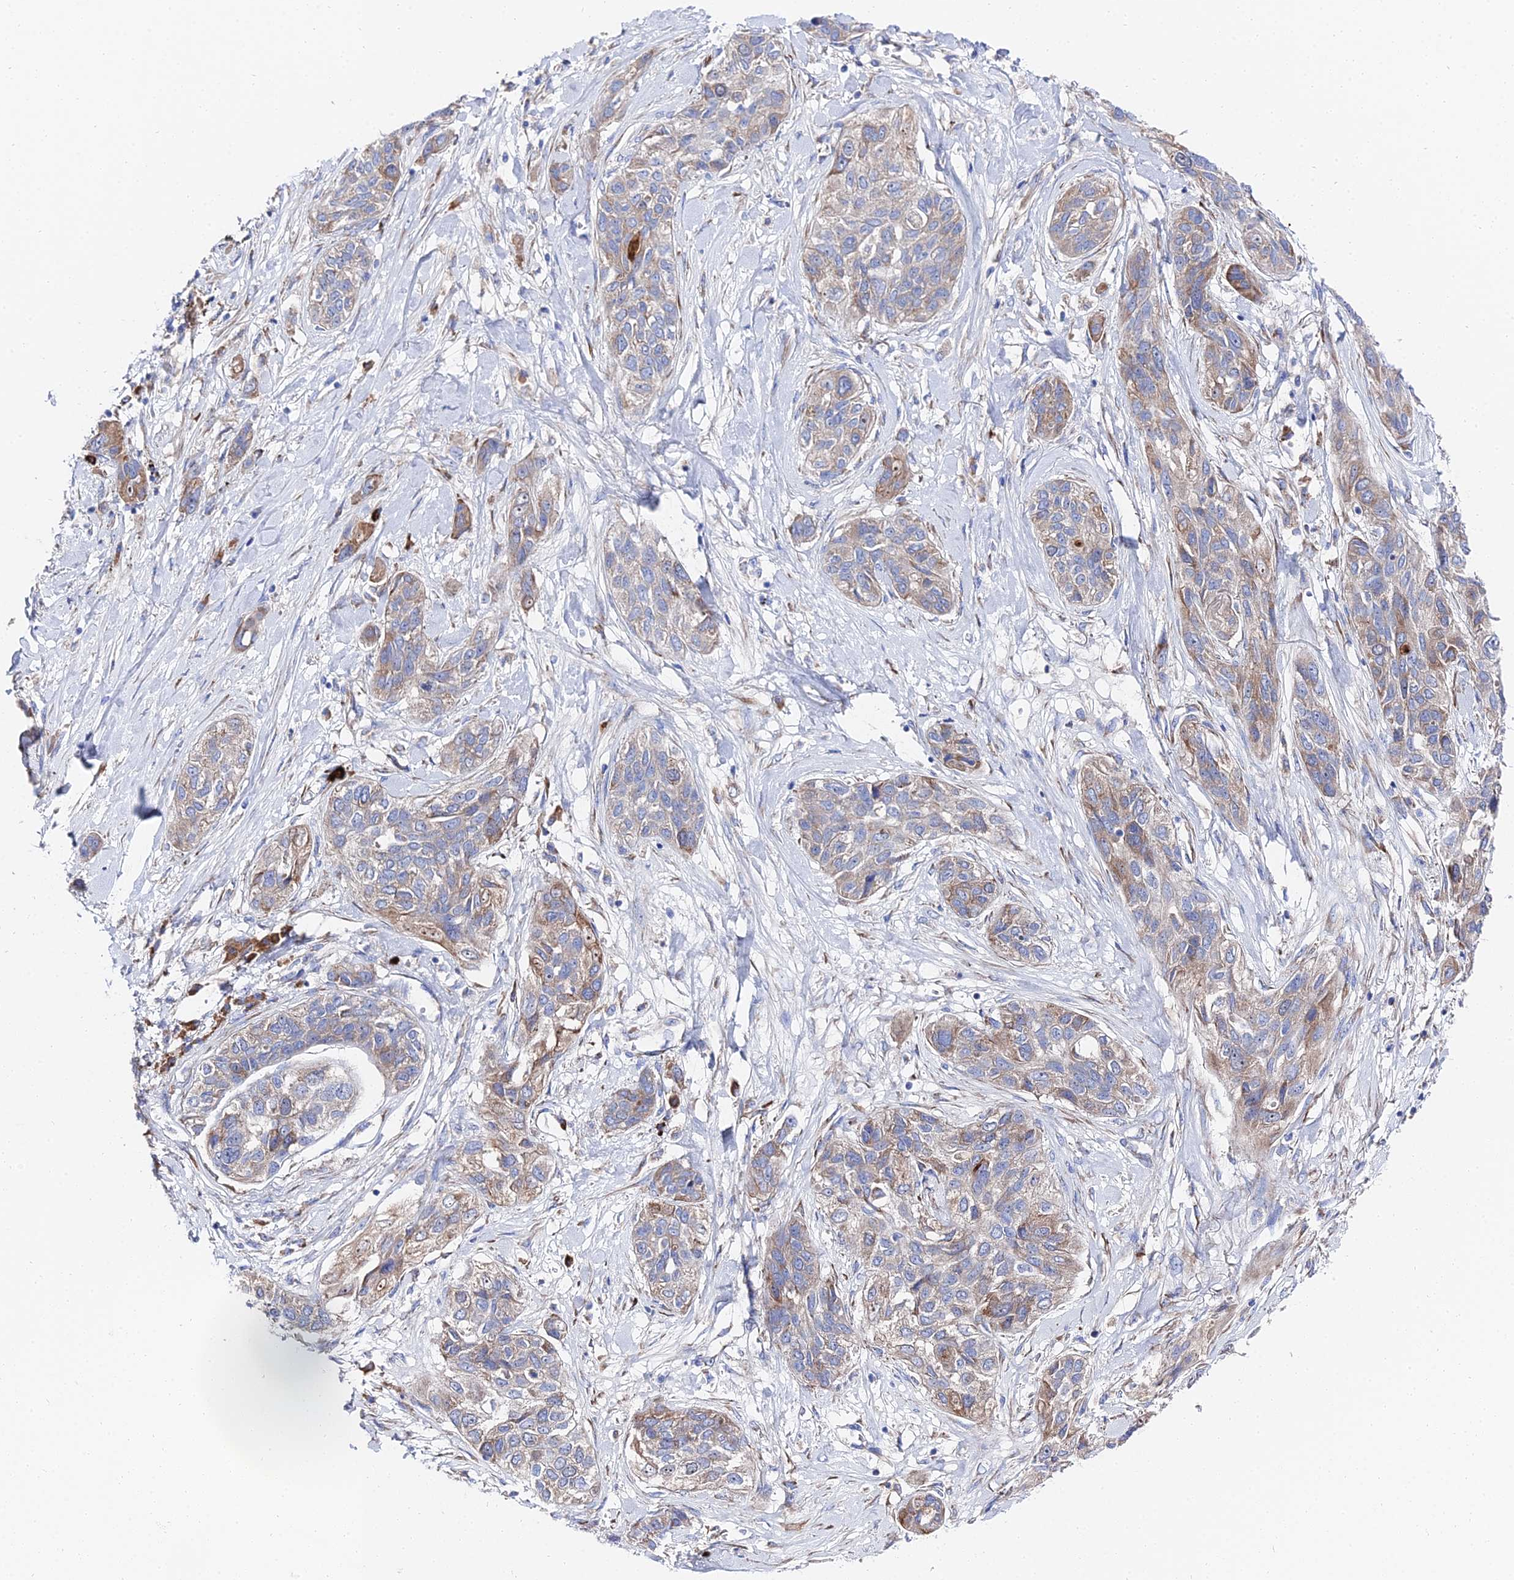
{"staining": {"intensity": "weak", "quantity": ">75%", "location": "cytoplasmic/membranous"}, "tissue": "lung cancer", "cell_type": "Tumor cells", "image_type": "cancer", "snomed": [{"axis": "morphology", "description": "Squamous cell carcinoma, NOS"}, {"axis": "topography", "description": "Lung"}], "caption": "Lung squamous cell carcinoma stained with a protein marker shows weak staining in tumor cells.", "gene": "PTTG1", "patient": {"sex": "female", "age": 70}}